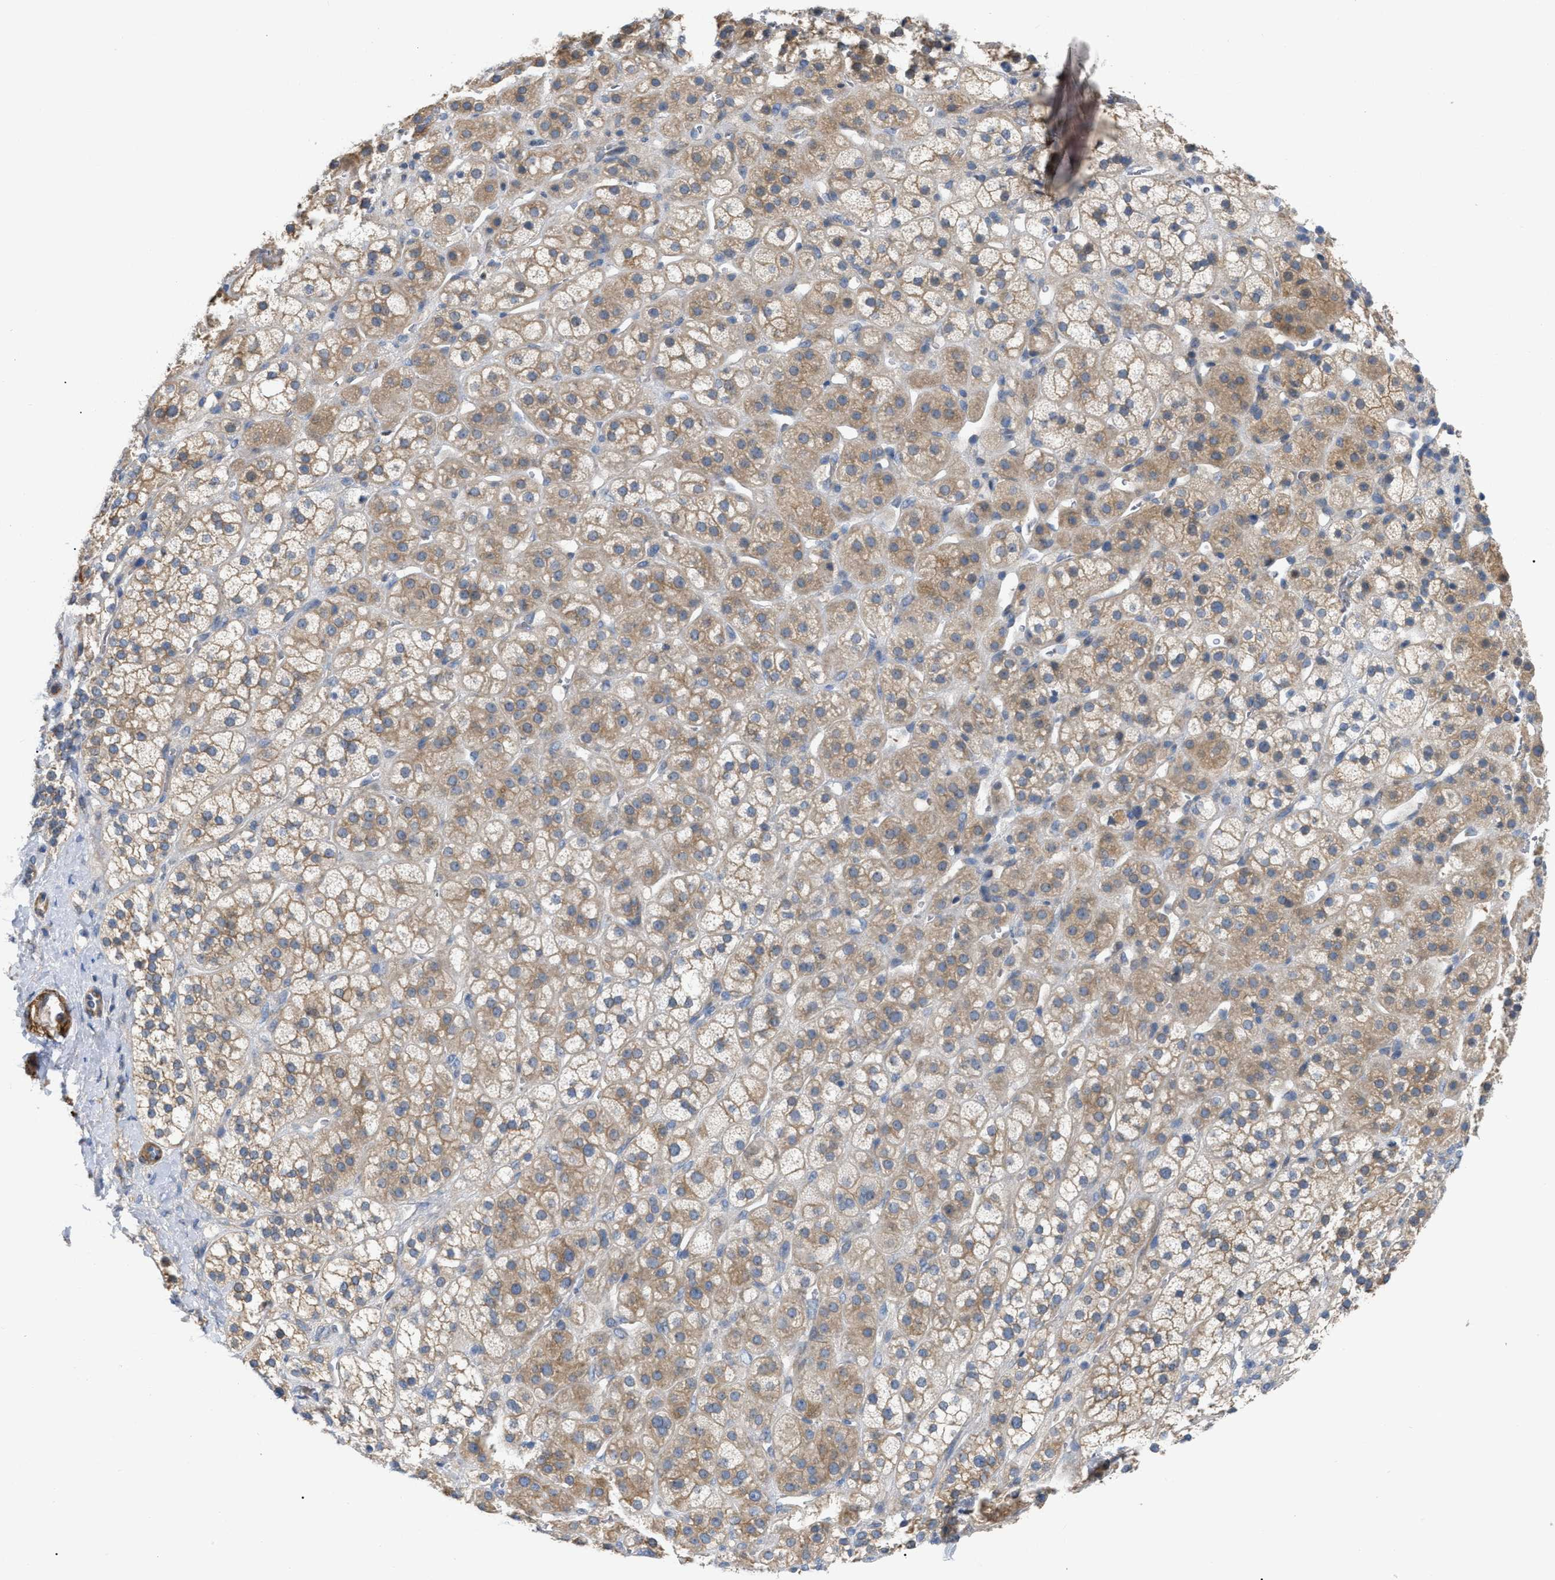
{"staining": {"intensity": "weak", "quantity": ">75%", "location": "cytoplasmic/membranous"}, "tissue": "adrenal gland", "cell_type": "Glandular cells", "image_type": "normal", "snomed": [{"axis": "morphology", "description": "Normal tissue, NOS"}, {"axis": "topography", "description": "Adrenal gland"}], "caption": "This is an image of immunohistochemistry staining of unremarkable adrenal gland, which shows weak expression in the cytoplasmic/membranous of glandular cells.", "gene": "DHX58", "patient": {"sex": "male", "age": 56}}